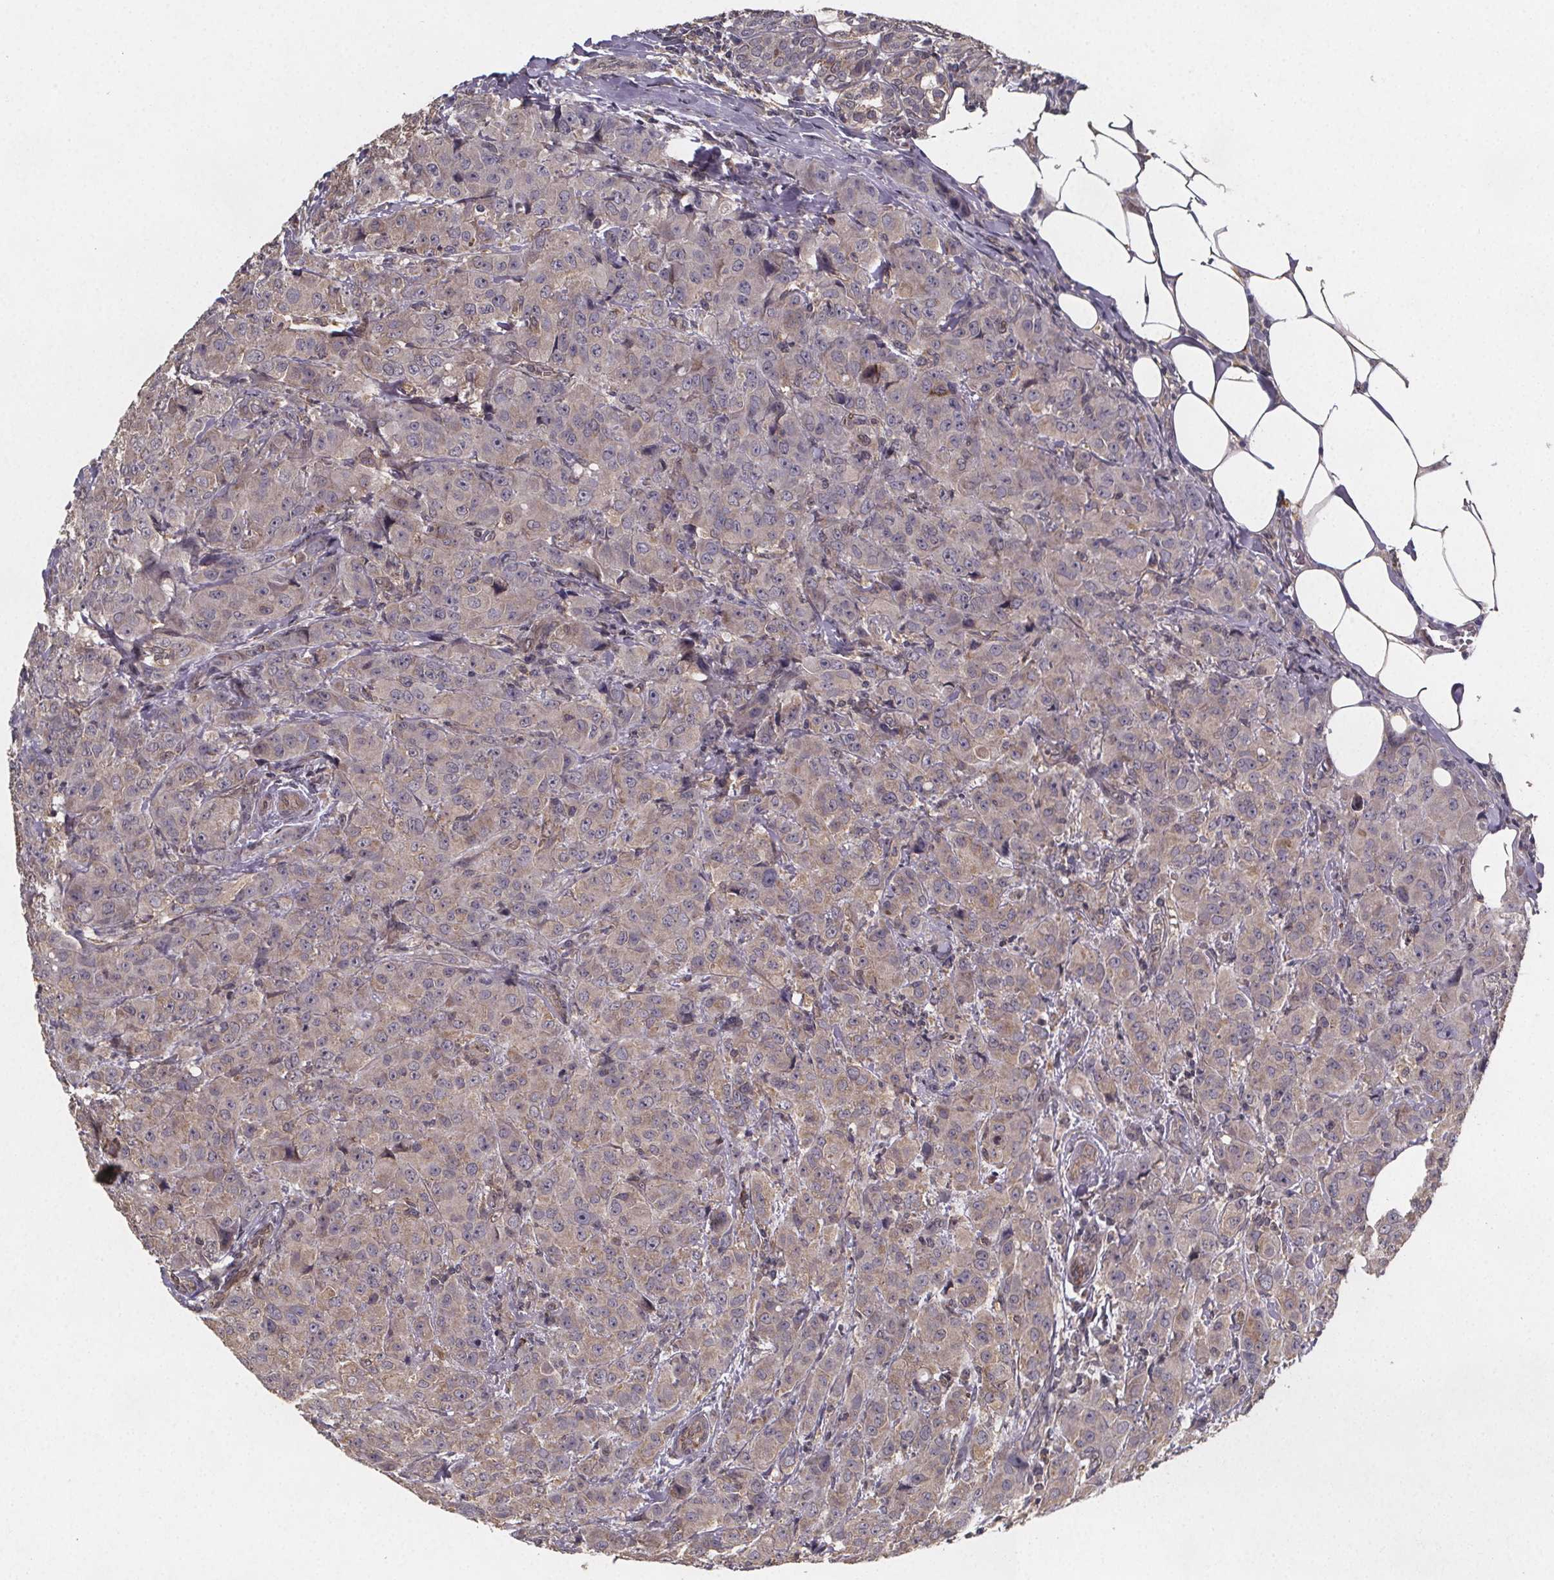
{"staining": {"intensity": "weak", "quantity": "<25%", "location": "cytoplasmic/membranous"}, "tissue": "breast cancer", "cell_type": "Tumor cells", "image_type": "cancer", "snomed": [{"axis": "morphology", "description": "Normal tissue, NOS"}, {"axis": "morphology", "description": "Duct carcinoma"}, {"axis": "topography", "description": "Breast"}], "caption": "A histopathology image of breast infiltrating ductal carcinoma stained for a protein exhibits no brown staining in tumor cells.", "gene": "PIERCE2", "patient": {"sex": "female", "age": 43}}